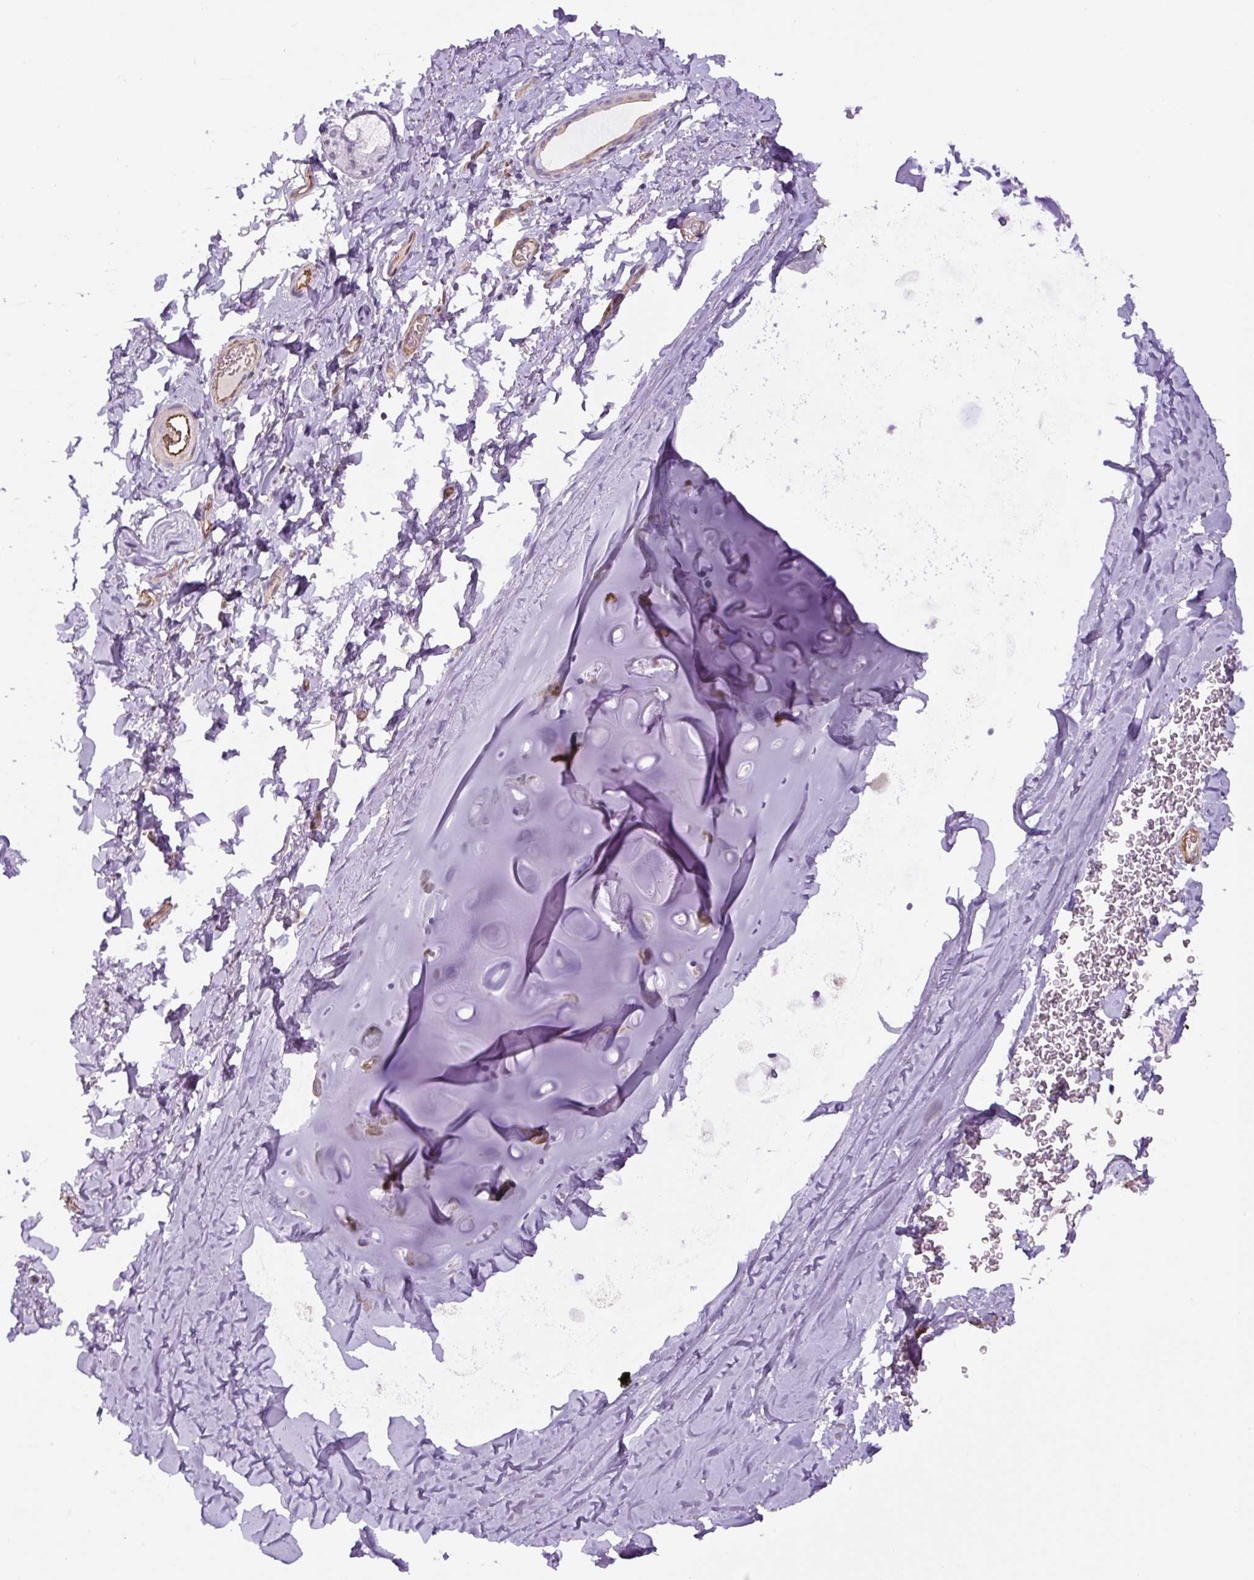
{"staining": {"intensity": "negative", "quantity": "none", "location": "none"}, "tissue": "adipose tissue", "cell_type": "Adipocytes", "image_type": "normal", "snomed": [{"axis": "morphology", "description": "Normal tissue, NOS"}, {"axis": "topography", "description": "Cartilage tissue"}, {"axis": "topography", "description": "Bronchus"}, {"axis": "topography", "description": "Peripheral nerve tissue"}], "caption": "A high-resolution micrograph shows immunohistochemistry staining of benign adipose tissue, which reveals no significant staining in adipocytes.", "gene": "B3GALT5", "patient": {"sex": "male", "age": 67}}